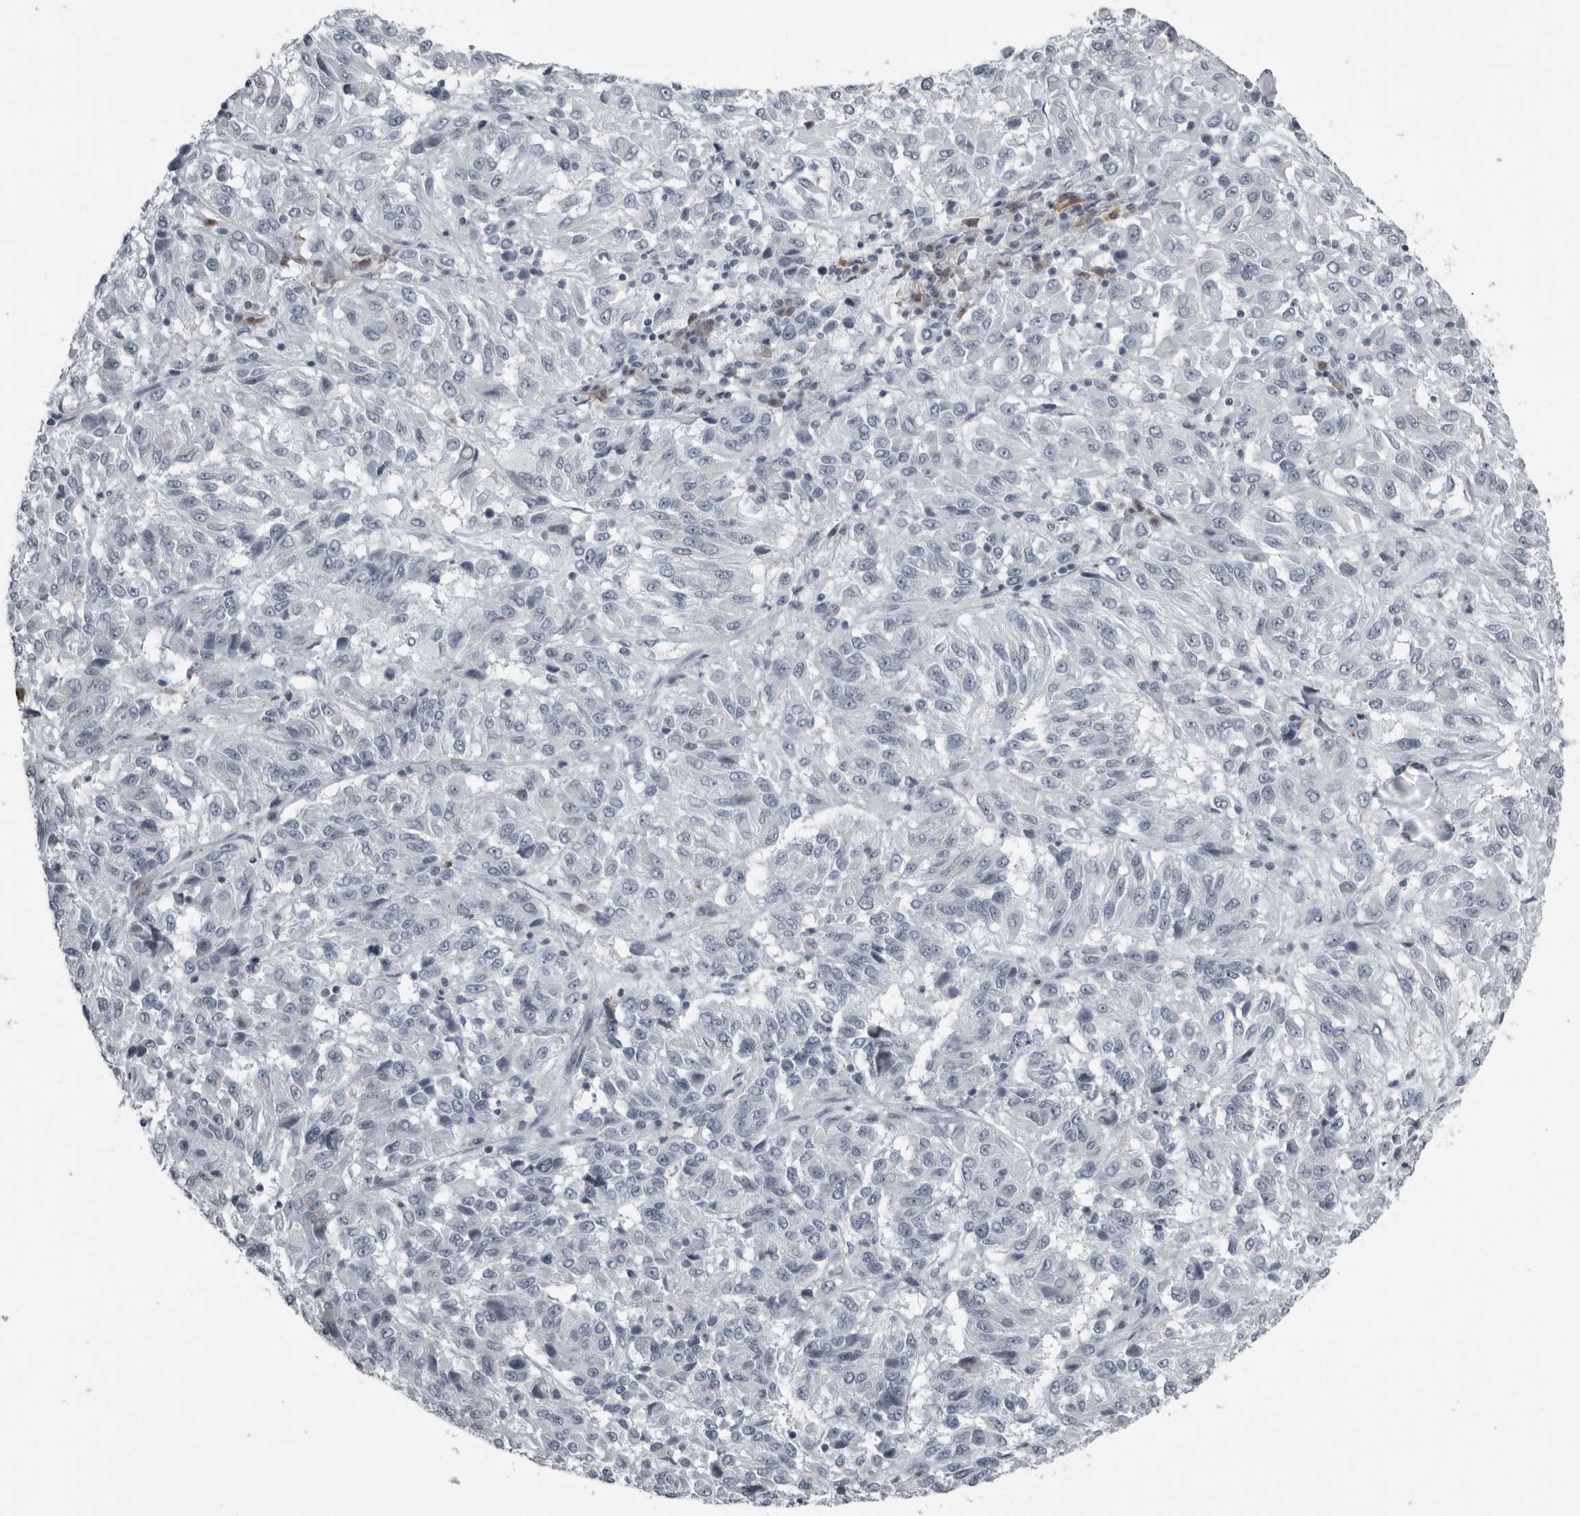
{"staining": {"intensity": "negative", "quantity": "none", "location": "none"}, "tissue": "melanoma", "cell_type": "Tumor cells", "image_type": "cancer", "snomed": [{"axis": "morphology", "description": "Malignant melanoma, Metastatic site"}, {"axis": "topography", "description": "Lung"}], "caption": "Immunohistochemical staining of human malignant melanoma (metastatic site) reveals no significant expression in tumor cells.", "gene": "RTCA", "patient": {"sex": "male", "age": 64}}